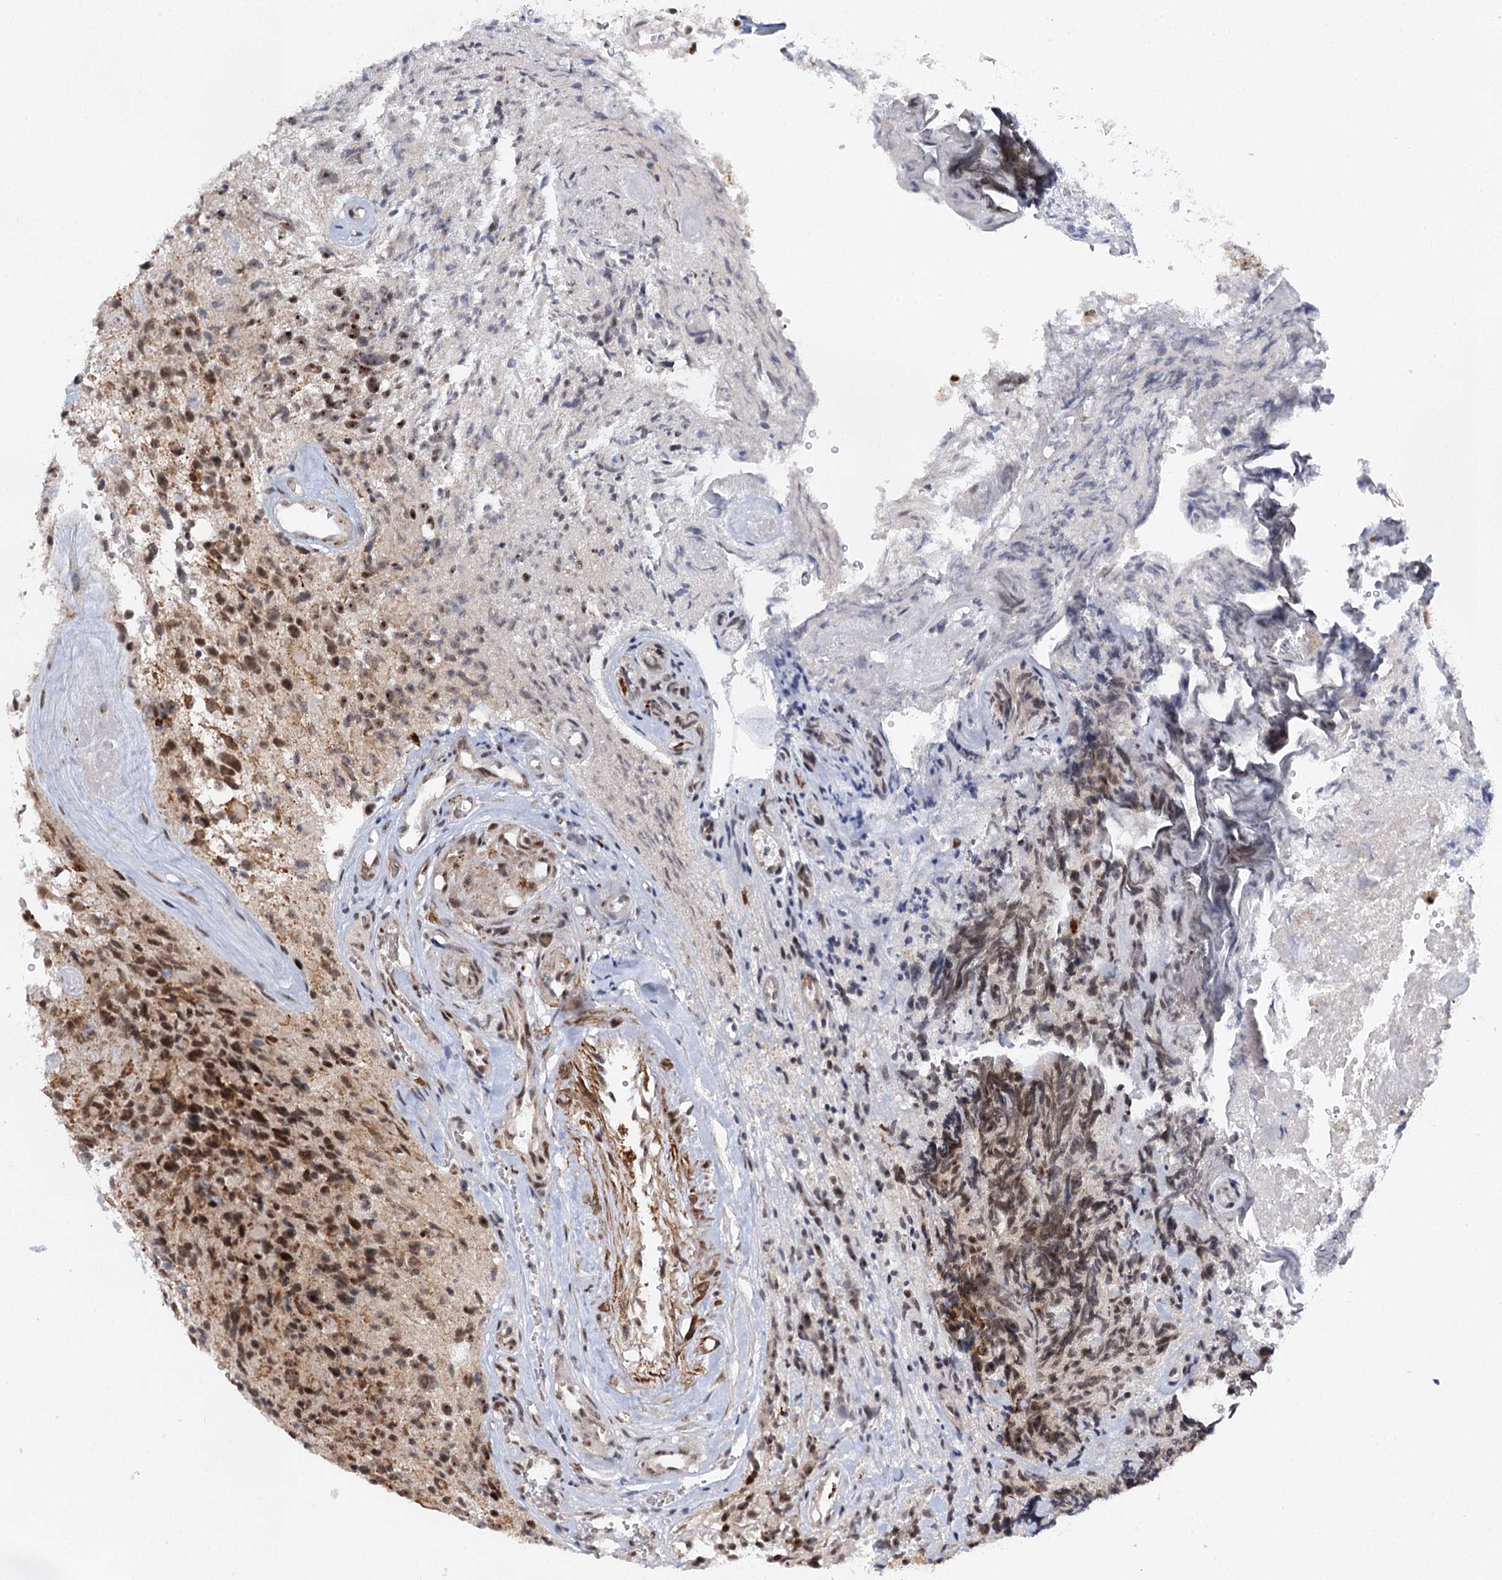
{"staining": {"intensity": "moderate", "quantity": ">75%", "location": "nuclear"}, "tissue": "glioma", "cell_type": "Tumor cells", "image_type": "cancer", "snomed": [{"axis": "morphology", "description": "Glioma, malignant, High grade"}, {"axis": "topography", "description": "Brain"}], "caption": "A micrograph of human malignant glioma (high-grade) stained for a protein reveals moderate nuclear brown staining in tumor cells.", "gene": "BUD13", "patient": {"sex": "male", "age": 69}}